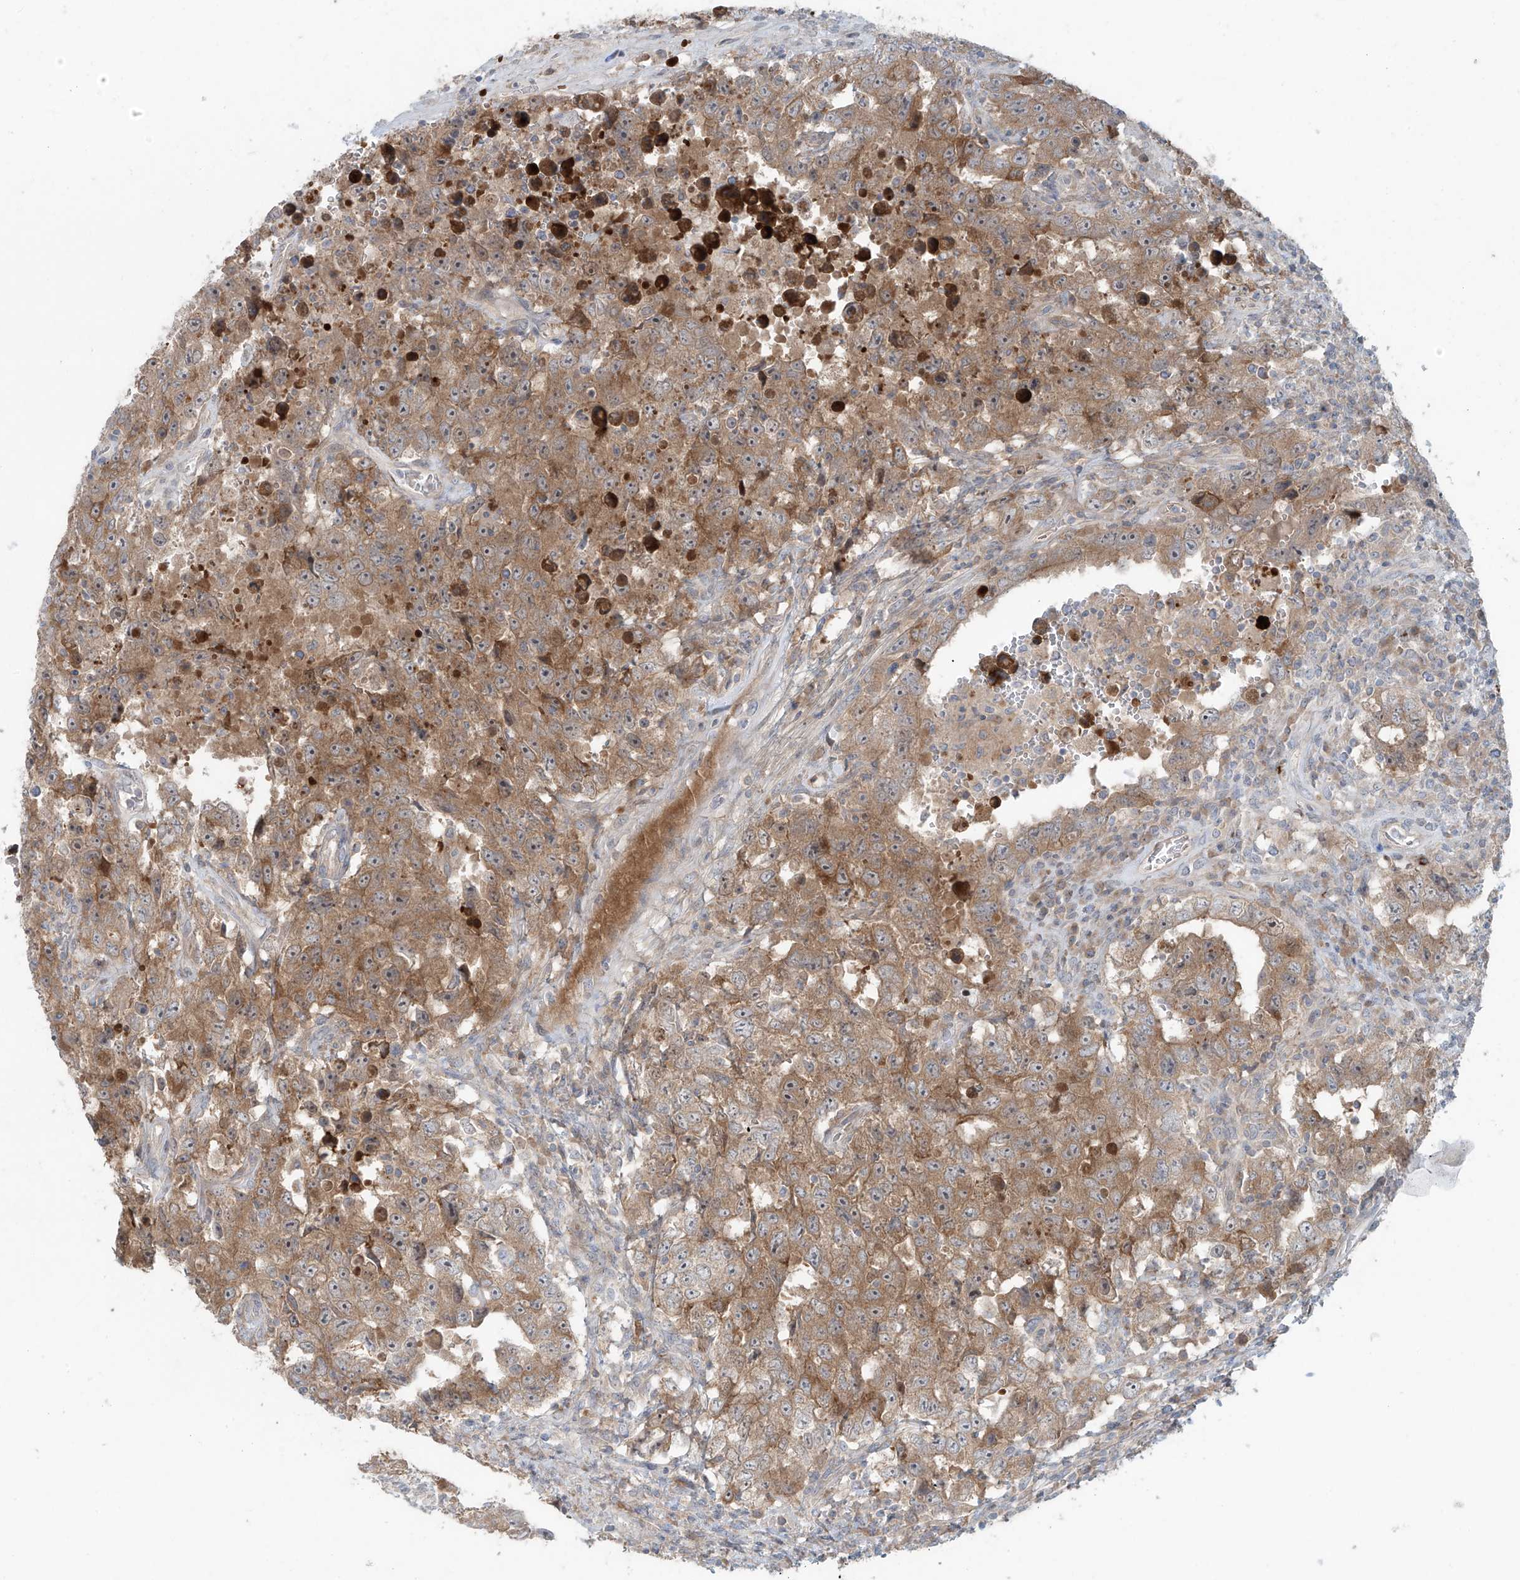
{"staining": {"intensity": "moderate", "quantity": ">75%", "location": "cytoplasmic/membranous"}, "tissue": "testis cancer", "cell_type": "Tumor cells", "image_type": "cancer", "snomed": [{"axis": "morphology", "description": "Carcinoma, Embryonal, NOS"}, {"axis": "topography", "description": "Testis"}], "caption": "Brown immunohistochemical staining in testis cancer reveals moderate cytoplasmic/membranous expression in about >75% of tumor cells.", "gene": "PPAT", "patient": {"sex": "male", "age": 26}}